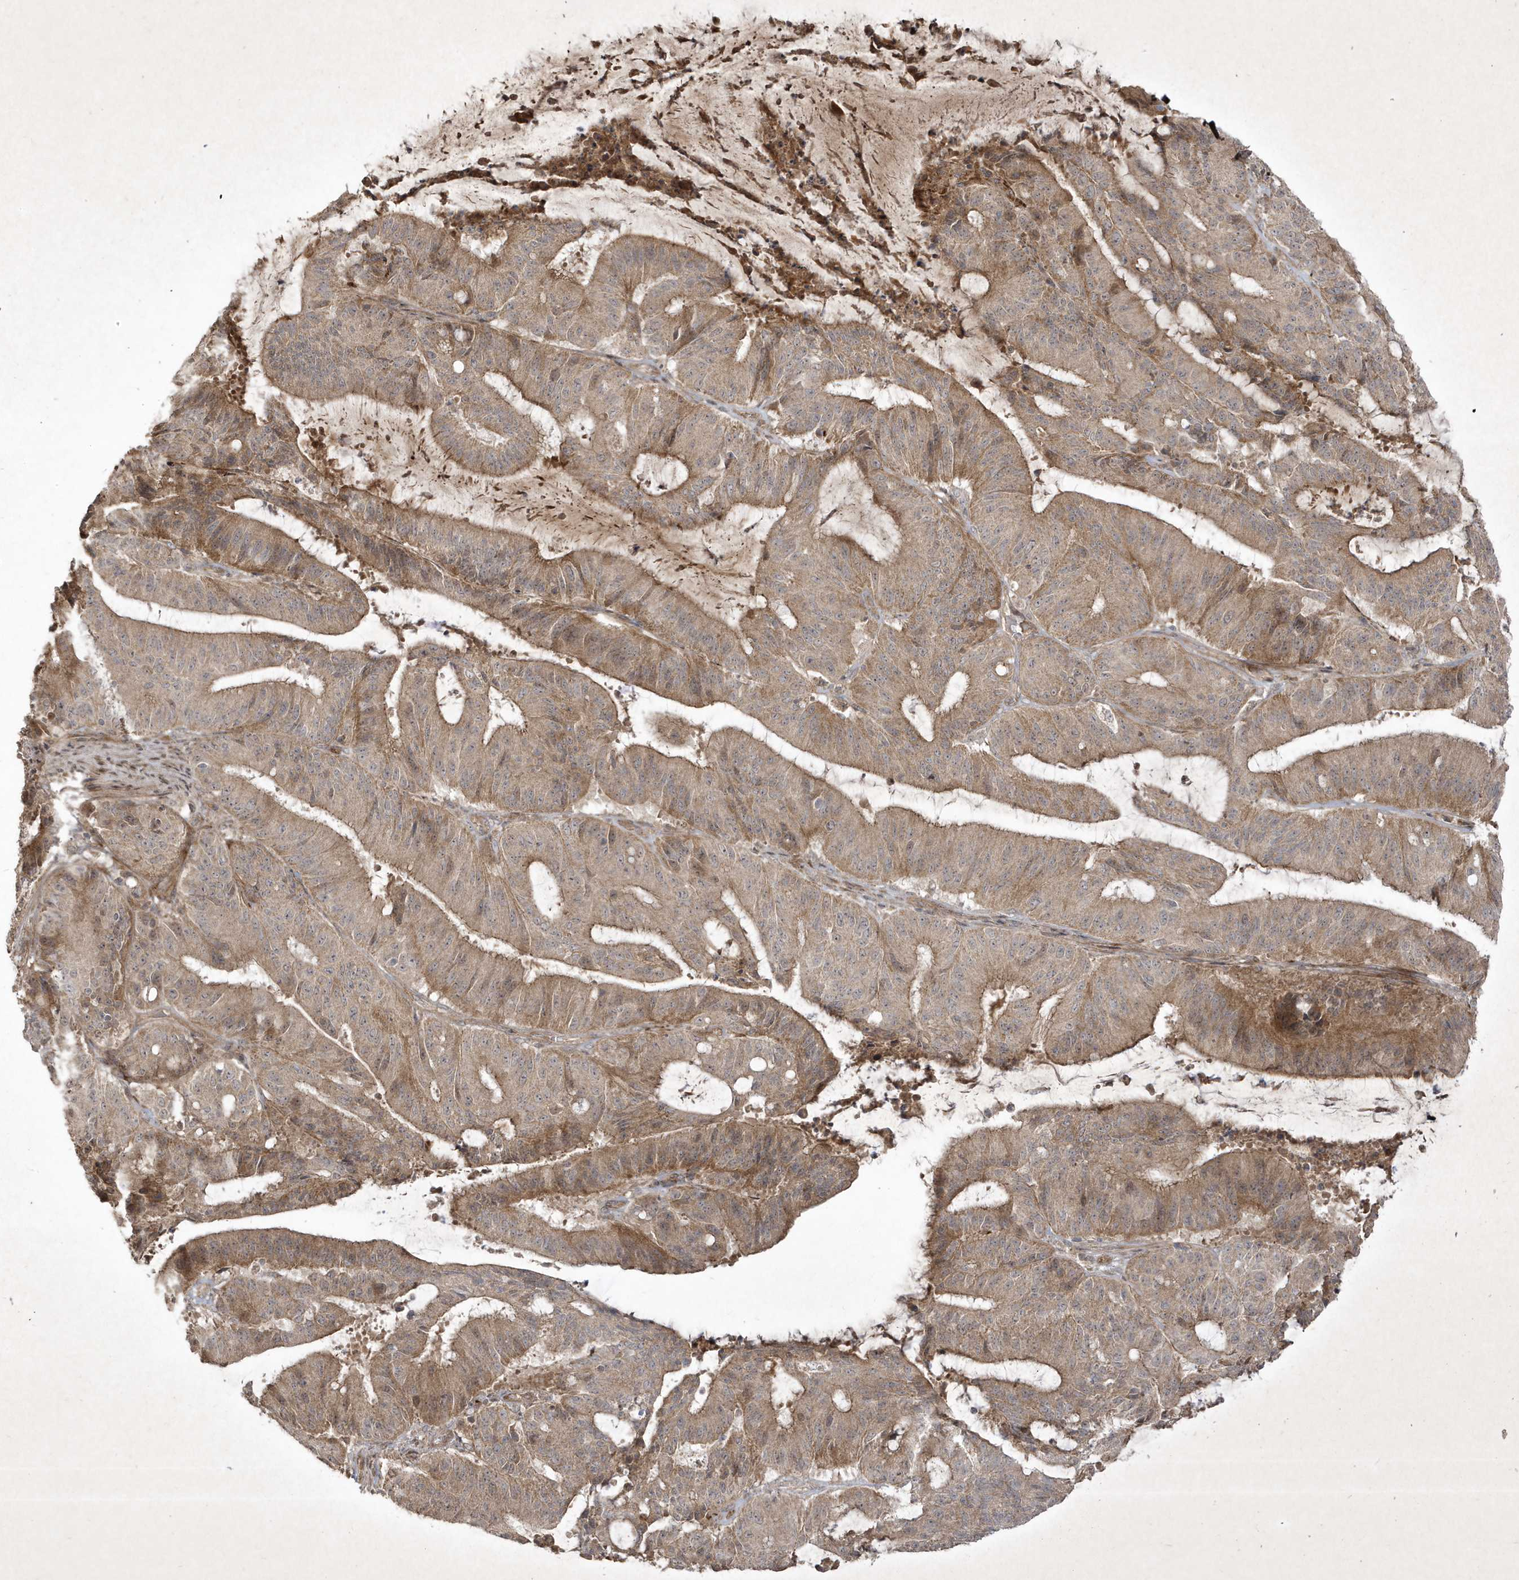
{"staining": {"intensity": "moderate", "quantity": ">75%", "location": "cytoplasmic/membranous"}, "tissue": "liver cancer", "cell_type": "Tumor cells", "image_type": "cancer", "snomed": [{"axis": "morphology", "description": "Normal tissue, NOS"}, {"axis": "morphology", "description": "Cholangiocarcinoma"}, {"axis": "topography", "description": "Liver"}, {"axis": "topography", "description": "Peripheral nerve tissue"}], "caption": "Tumor cells reveal medium levels of moderate cytoplasmic/membranous expression in about >75% of cells in liver cancer.", "gene": "FAM83C", "patient": {"sex": "female", "age": 73}}